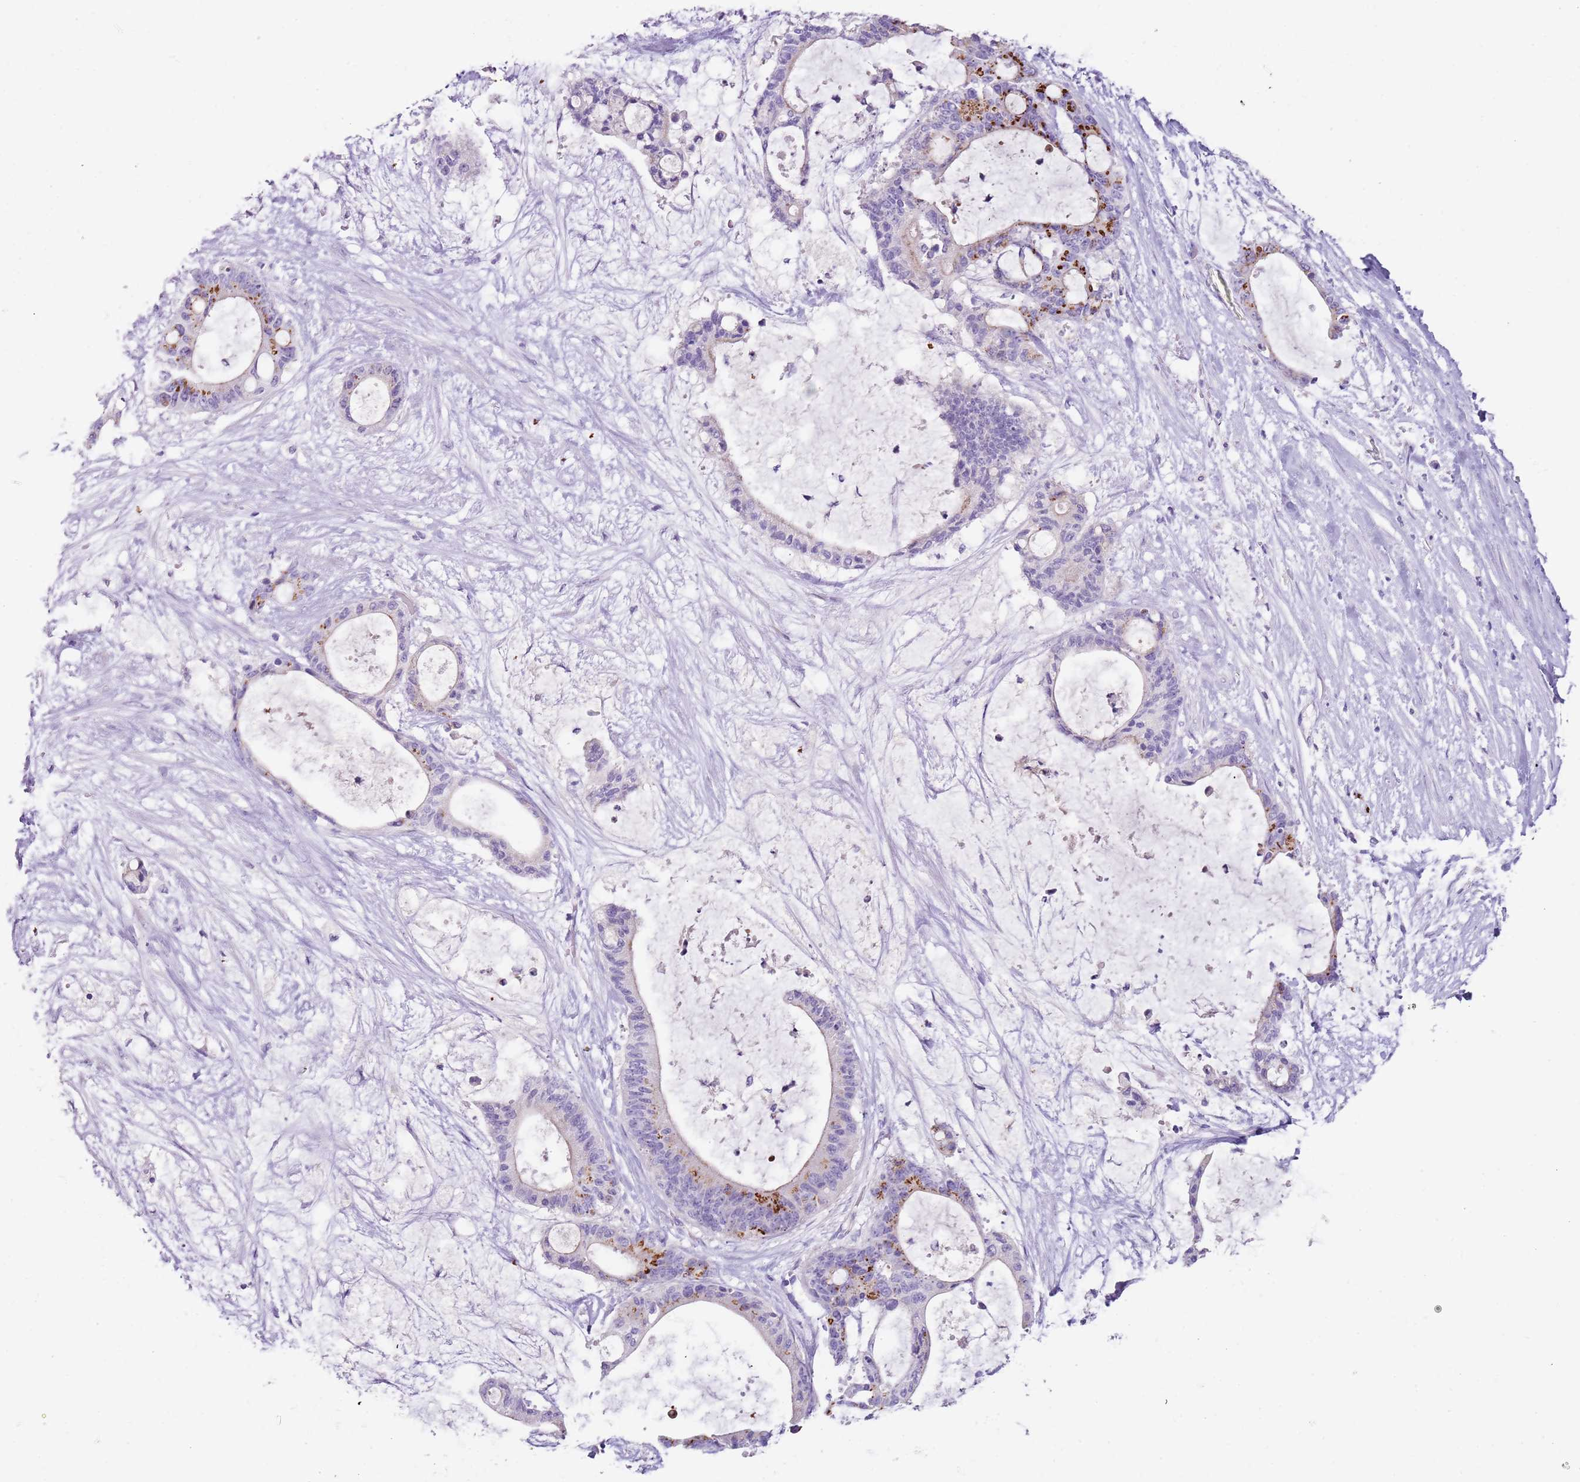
{"staining": {"intensity": "strong", "quantity": "25%-75%", "location": "cytoplasmic/membranous"}, "tissue": "liver cancer", "cell_type": "Tumor cells", "image_type": "cancer", "snomed": [{"axis": "morphology", "description": "Normal tissue, NOS"}, {"axis": "morphology", "description": "Cholangiocarcinoma"}, {"axis": "topography", "description": "Liver"}, {"axis": "topography", "description": "Peripheral nerve tissue"}], "caption": "The immunohistochemical stain shows strong cytoplasmic/membranous expression in tumor cells of liver cancer tissue. (DAB IHC with brightfield microscopy, high magnification).", "gene": "C2CD3", "patient": {"sex": "female", "age": 73}}